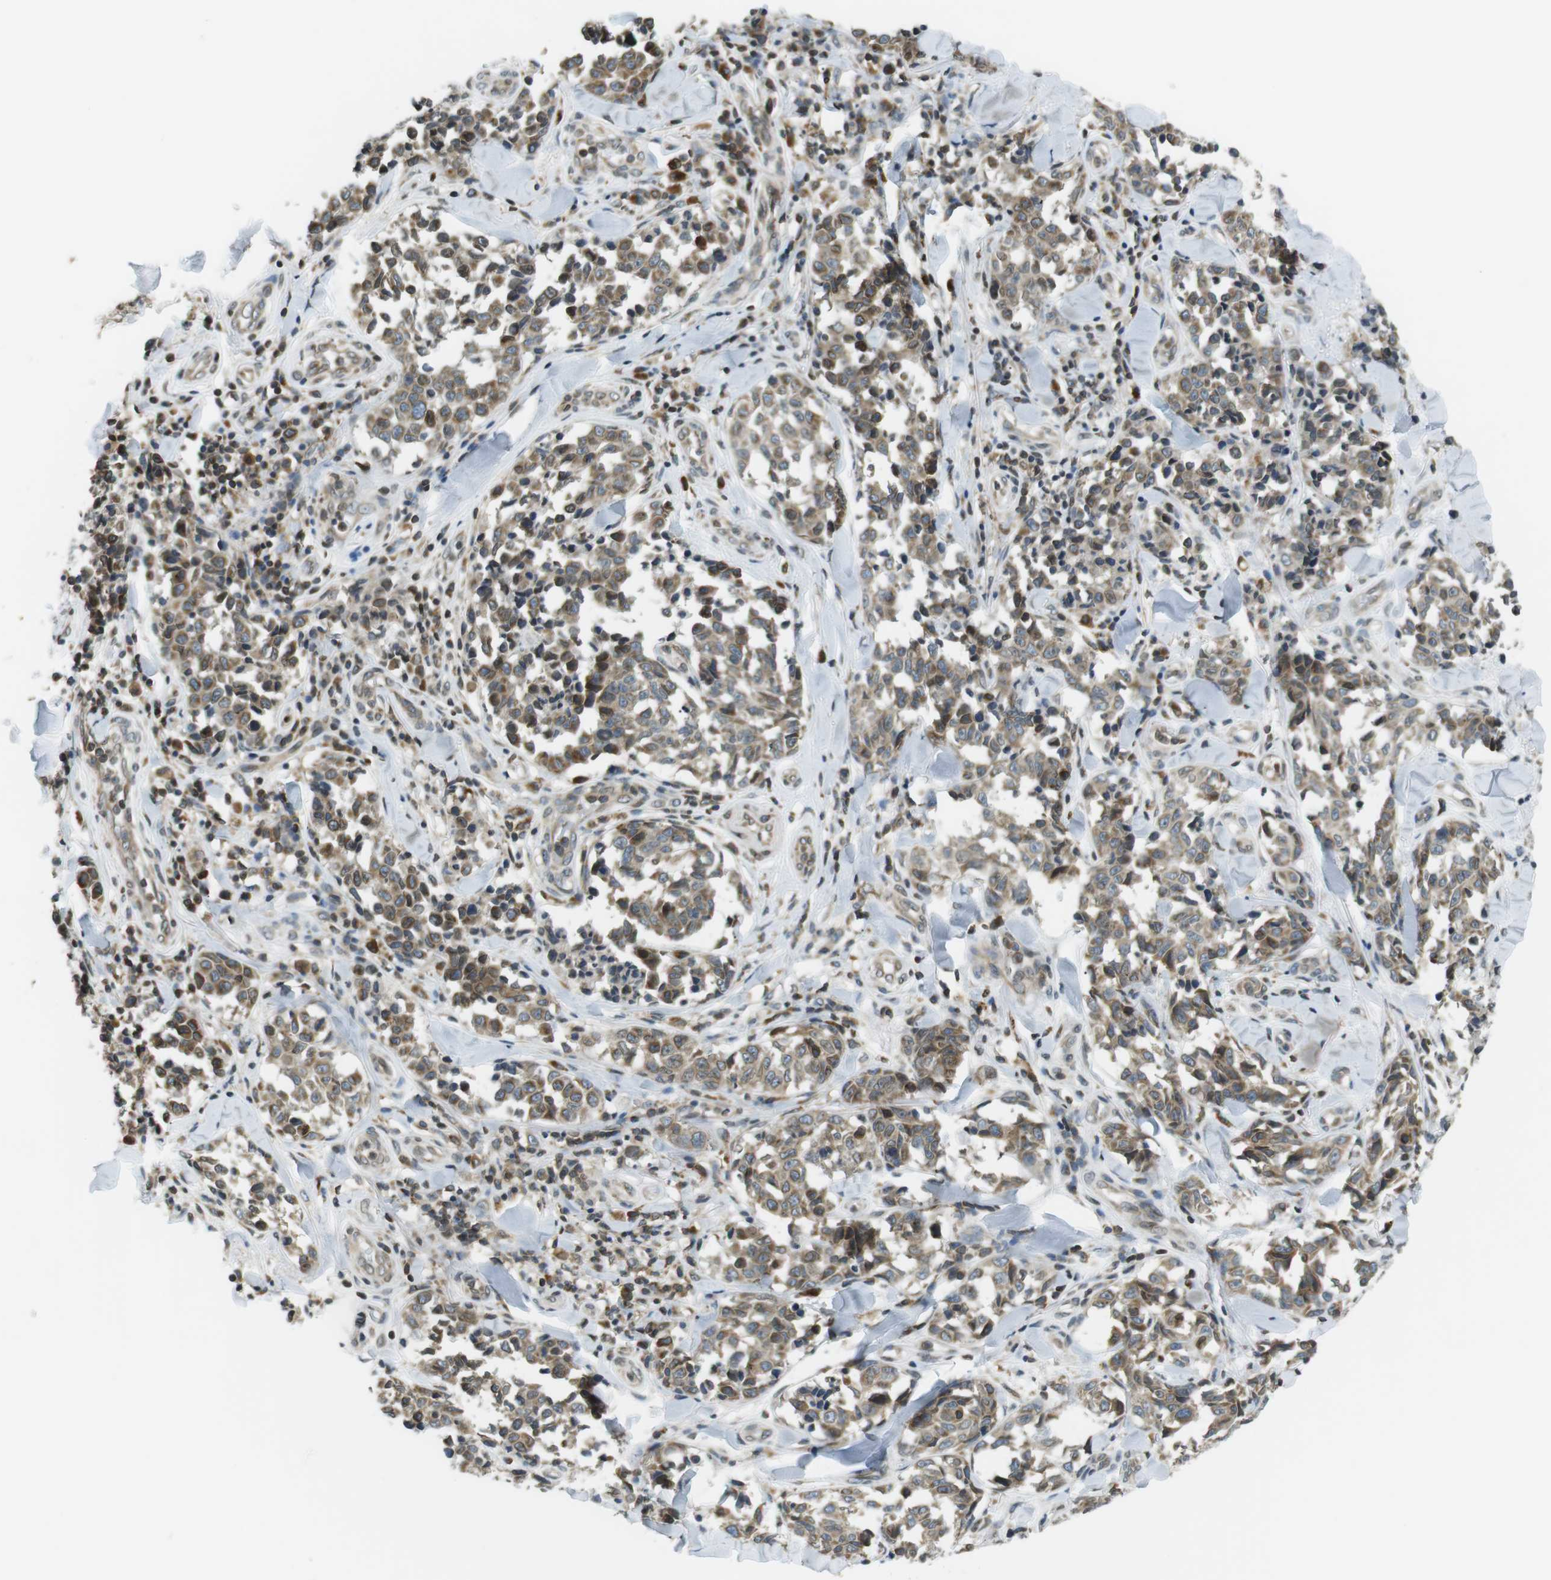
{"staining": {"intensity": "moderate", "quantity": ">75%", "location": "cytoplasmic/membranous,nuclear"}, "tissue": "melanoma", "cell_type": "Tumor cells", "image_type": "cancer", "snomed": [{"axis": "morphology", "description": "Malignant melanoma, NOS"}, {"axis": "topography", "description": "Skin"}], "caption": "Immunohistochemical staining of human malignant melanoma exhibits medium levels of moderate cytoplasmic/membranous and nuclear protein expression in approximately >75% of tumor cells.", "gene": "TMX4", "patient": {"sex": "female", "age": 64}}